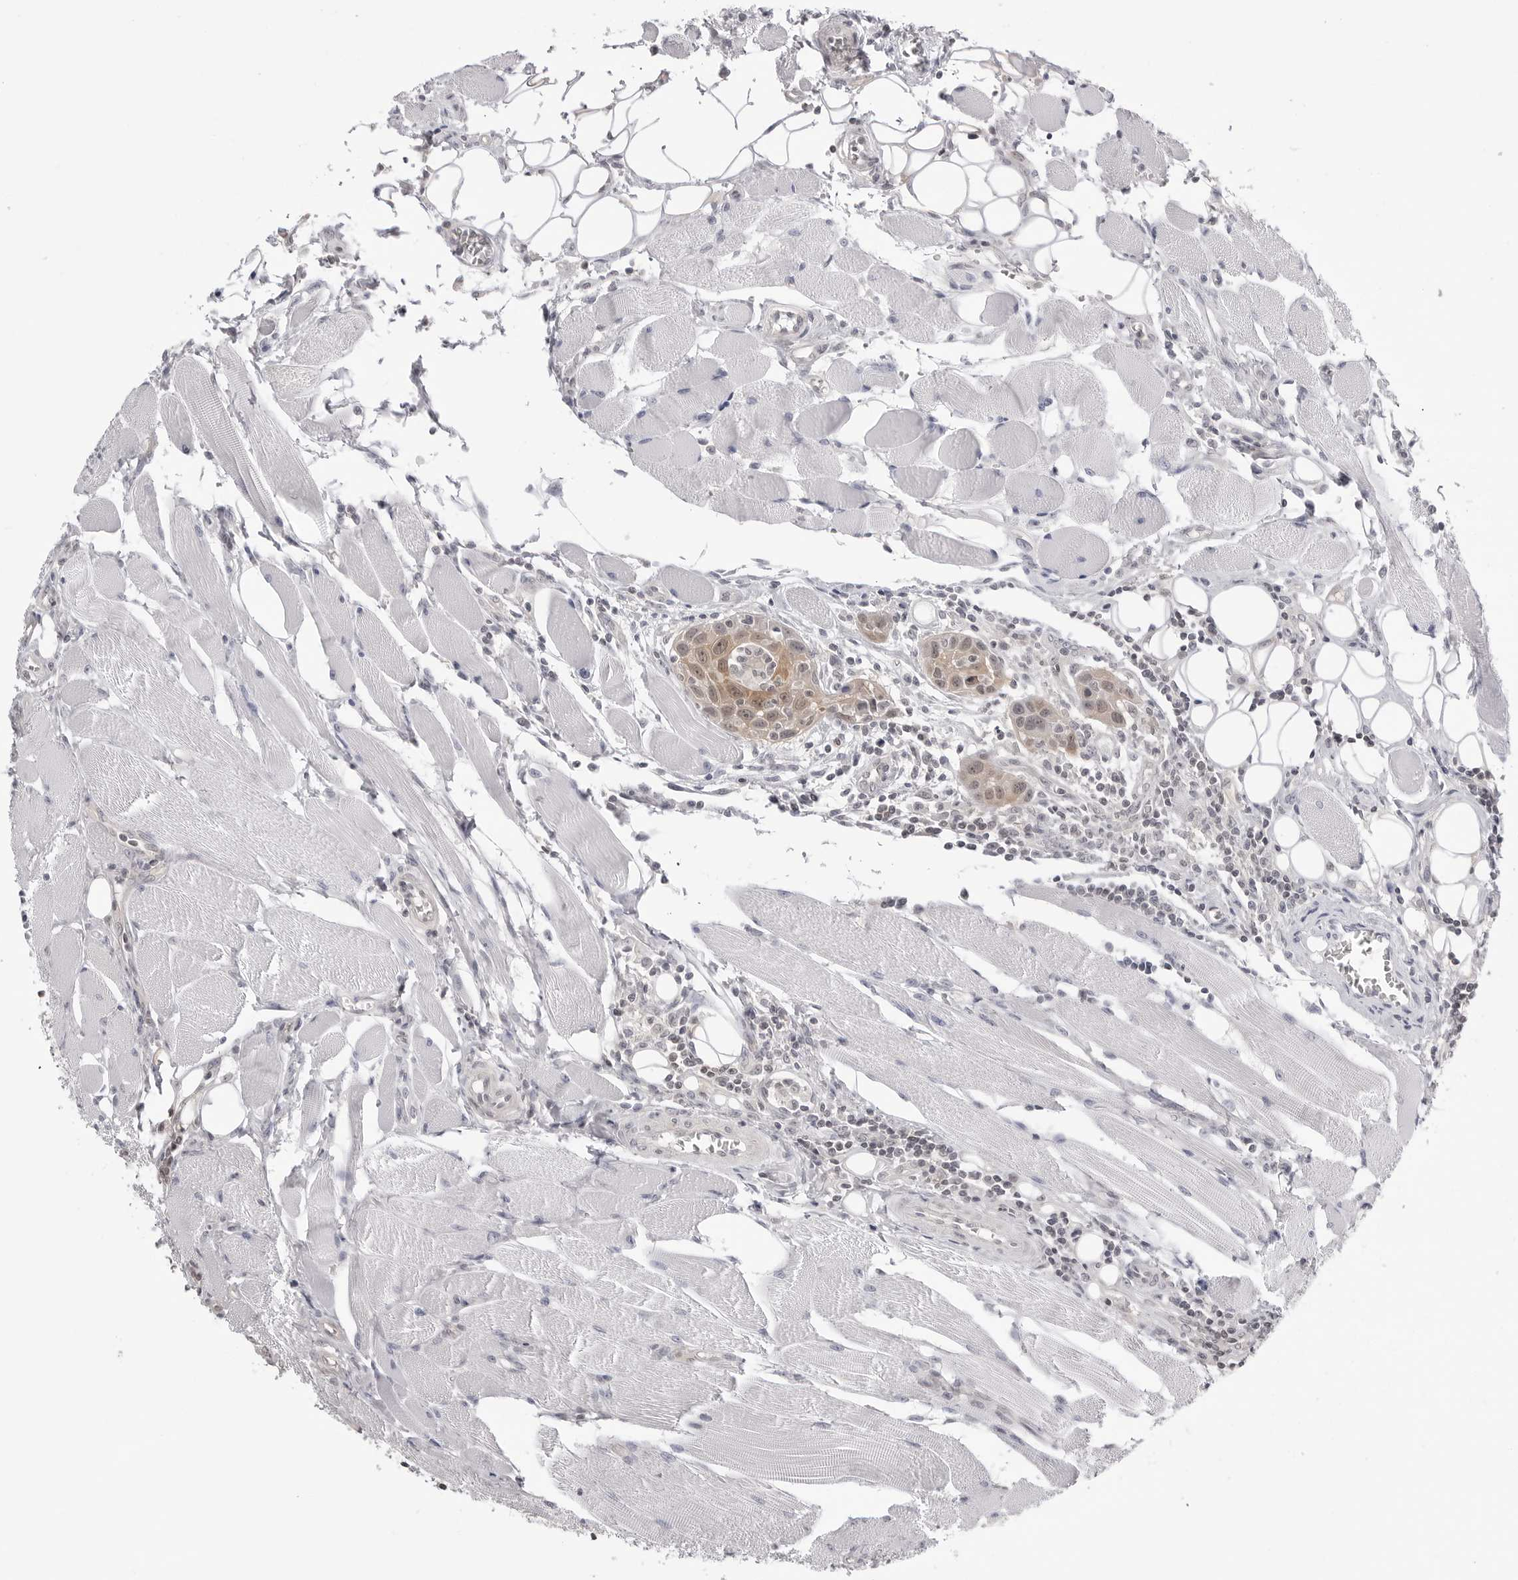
{"staining": {"intensity": "moderate", "quantity": ">75%", "location": "cytoplasmic/membranous,nuclear"}, "tissue": "head and neck cancer", "cell_type": "Tumor cells", "image_type": "cancer", "snomed": [{"axis": "morphology", "description": "Squamous cell carcinoma, NOS"}, {"axis": "topography", "description": "Oral tissue"}, {"axis": "topography", "description": "Head-Neck"}], "caption": "Protein expression analysis of human head and neck squamous cell carcinoma reveals moderate cytoplasmic/membranous and nuclear staining in approximately >75% of tumor cells.", "gene": "YWHAG", "patient": {"sex": "female", "age": 50}}